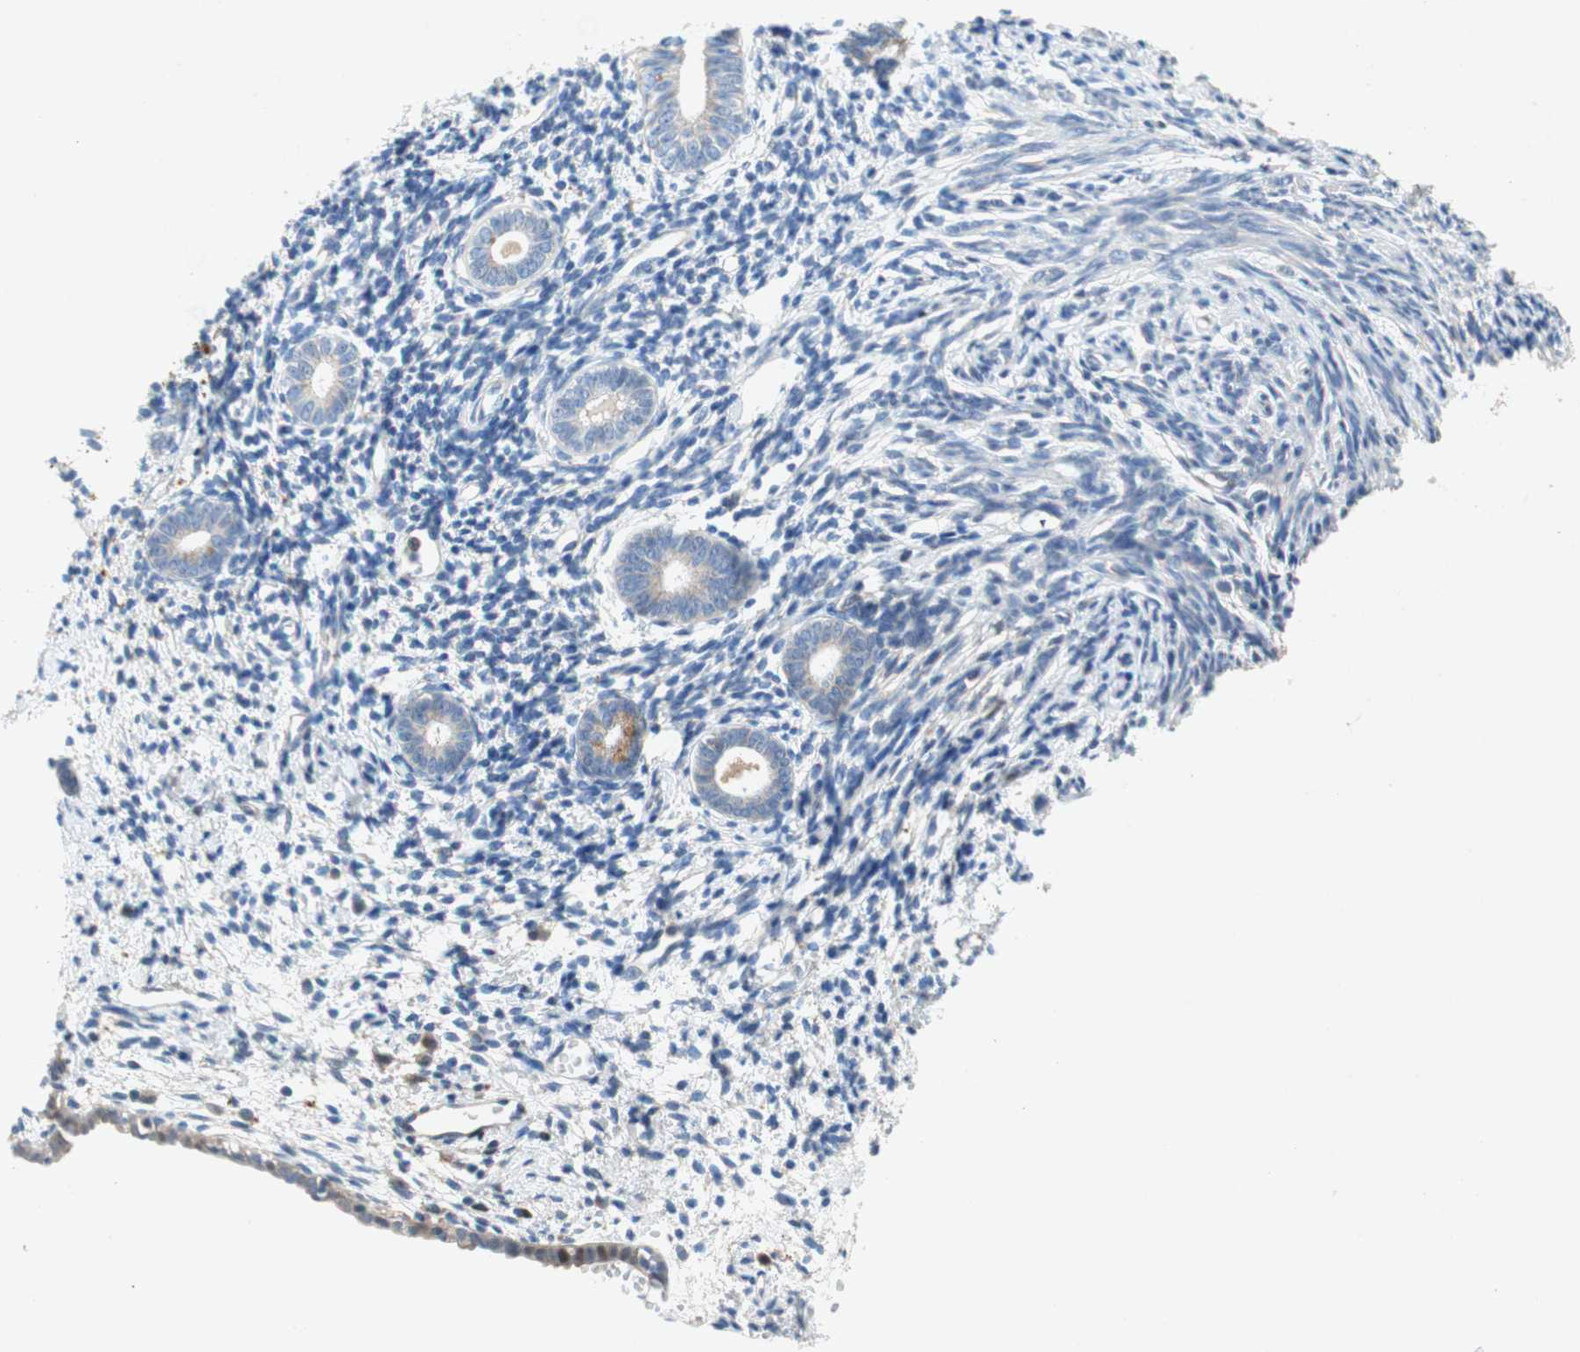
{"staining": {"intensity": "negative", "quantity": "none", "location": "none"}, "tissue": "endometrium", "cell_type": "Cells in endometrial stroma", "image_type": "normal", "snomed": [{"axis": "morphology", "description": "Normal tissue, NOS"}, {"axis": "topography", "description": "Endometrium"}], "caption": "Human endometrium stained for a protein using IHC demonstrates no expression in cells in endometrial stroma.", "gene": "RELB", "patient": {"sex": "female", "age": 71}}